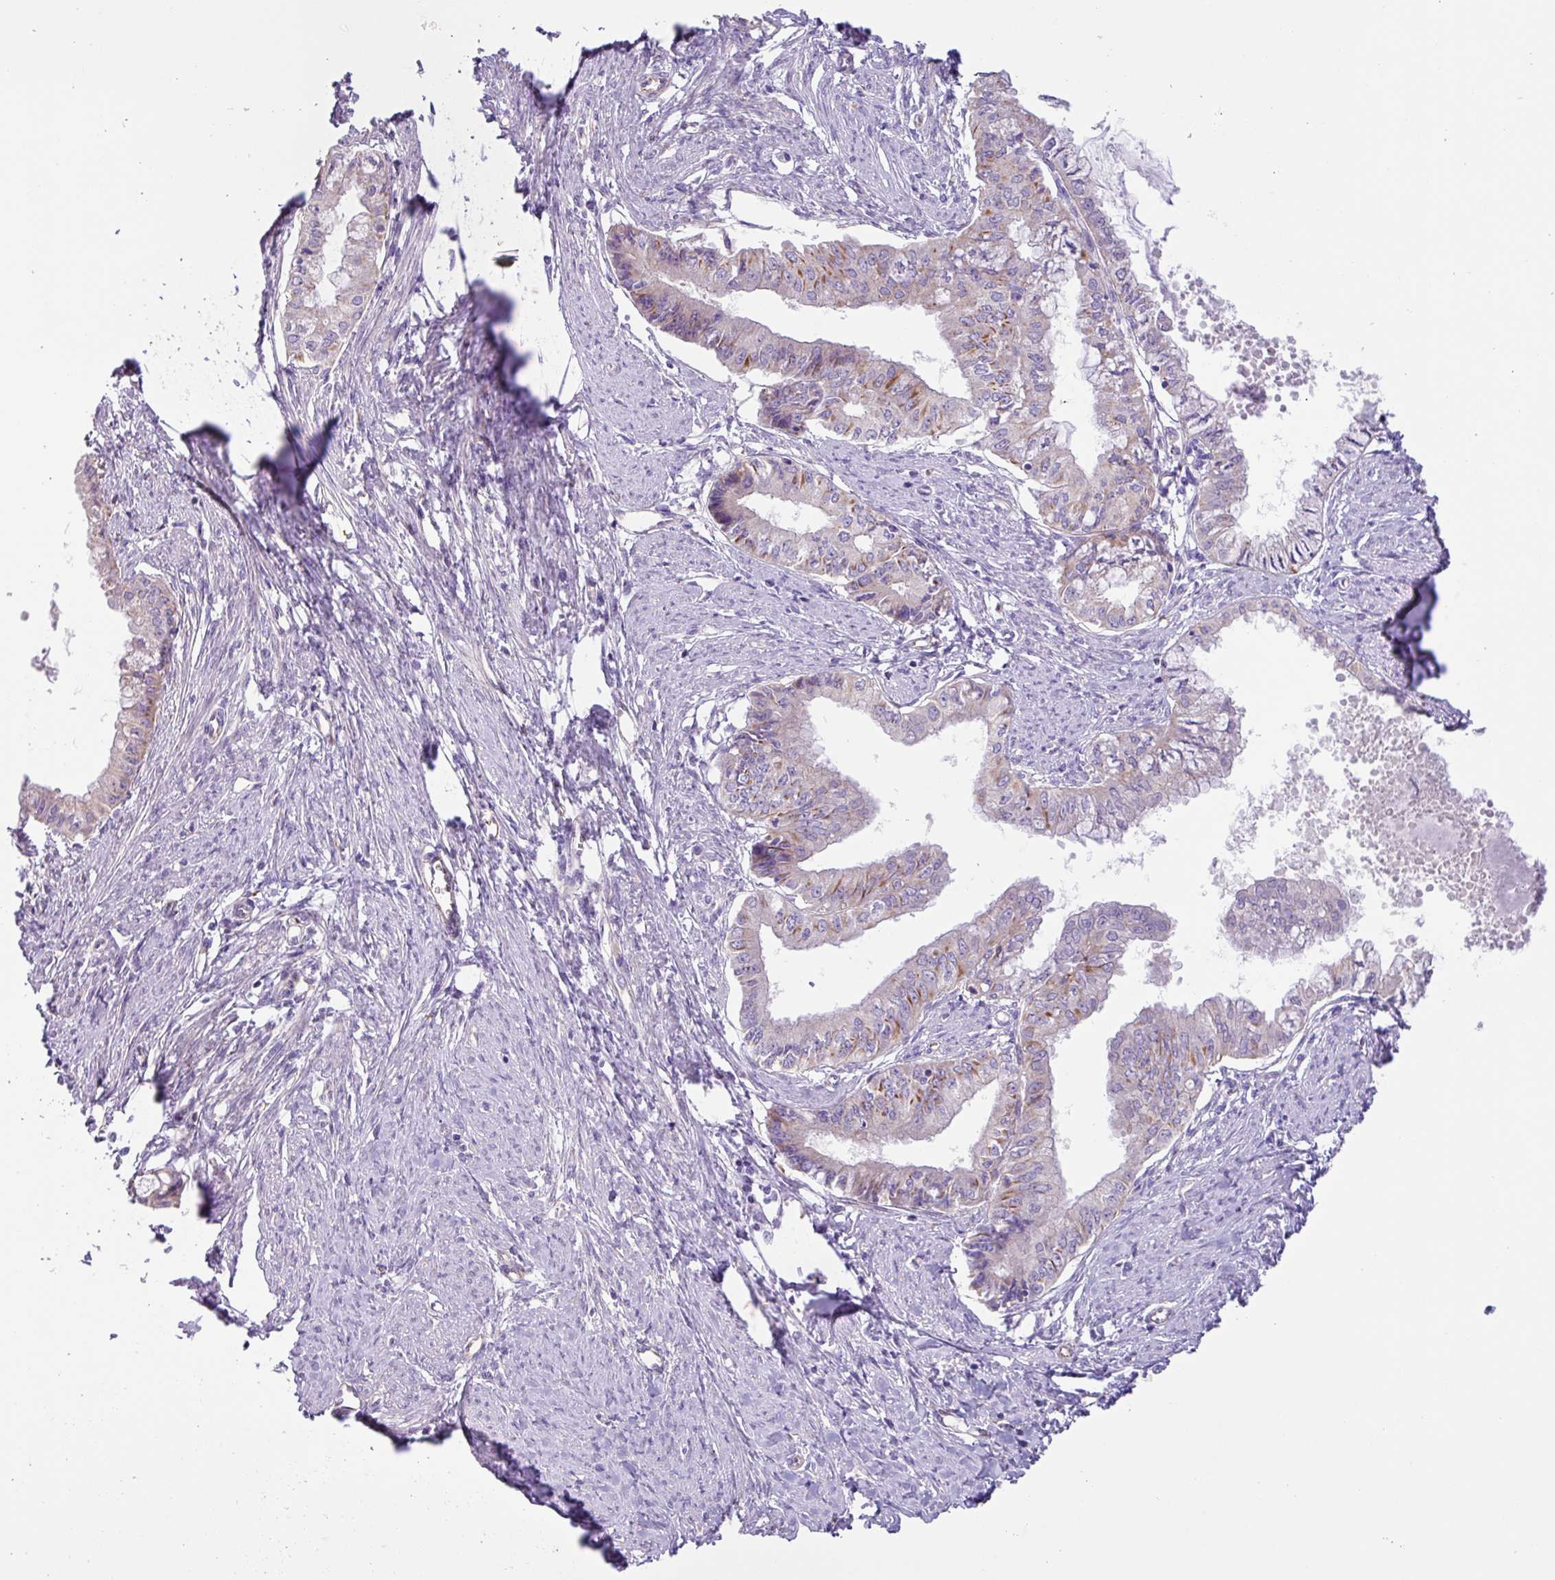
{"staining": {"intensity": "moderate", "quantity": "<25%", "location": "cytoplasmic/membranous"}, "tissue": "endometrial cancer", "cell_type": "Tumor cells", "image_type": "cancer", "snomed": [{"axis": "morphology", "description": "Adenocarcinoma, NOS"}, {"axis": "topography", "description": "Endometrium"}], "caption": "Human endometrial cancer (adenocarcinoma) stained with a brown dye shows moderate cytoplasmic/membranous positive positivity in about <25% of tumor cells.", "gene": "MRM2", "patient": {"sex": "female", "age": 76}}